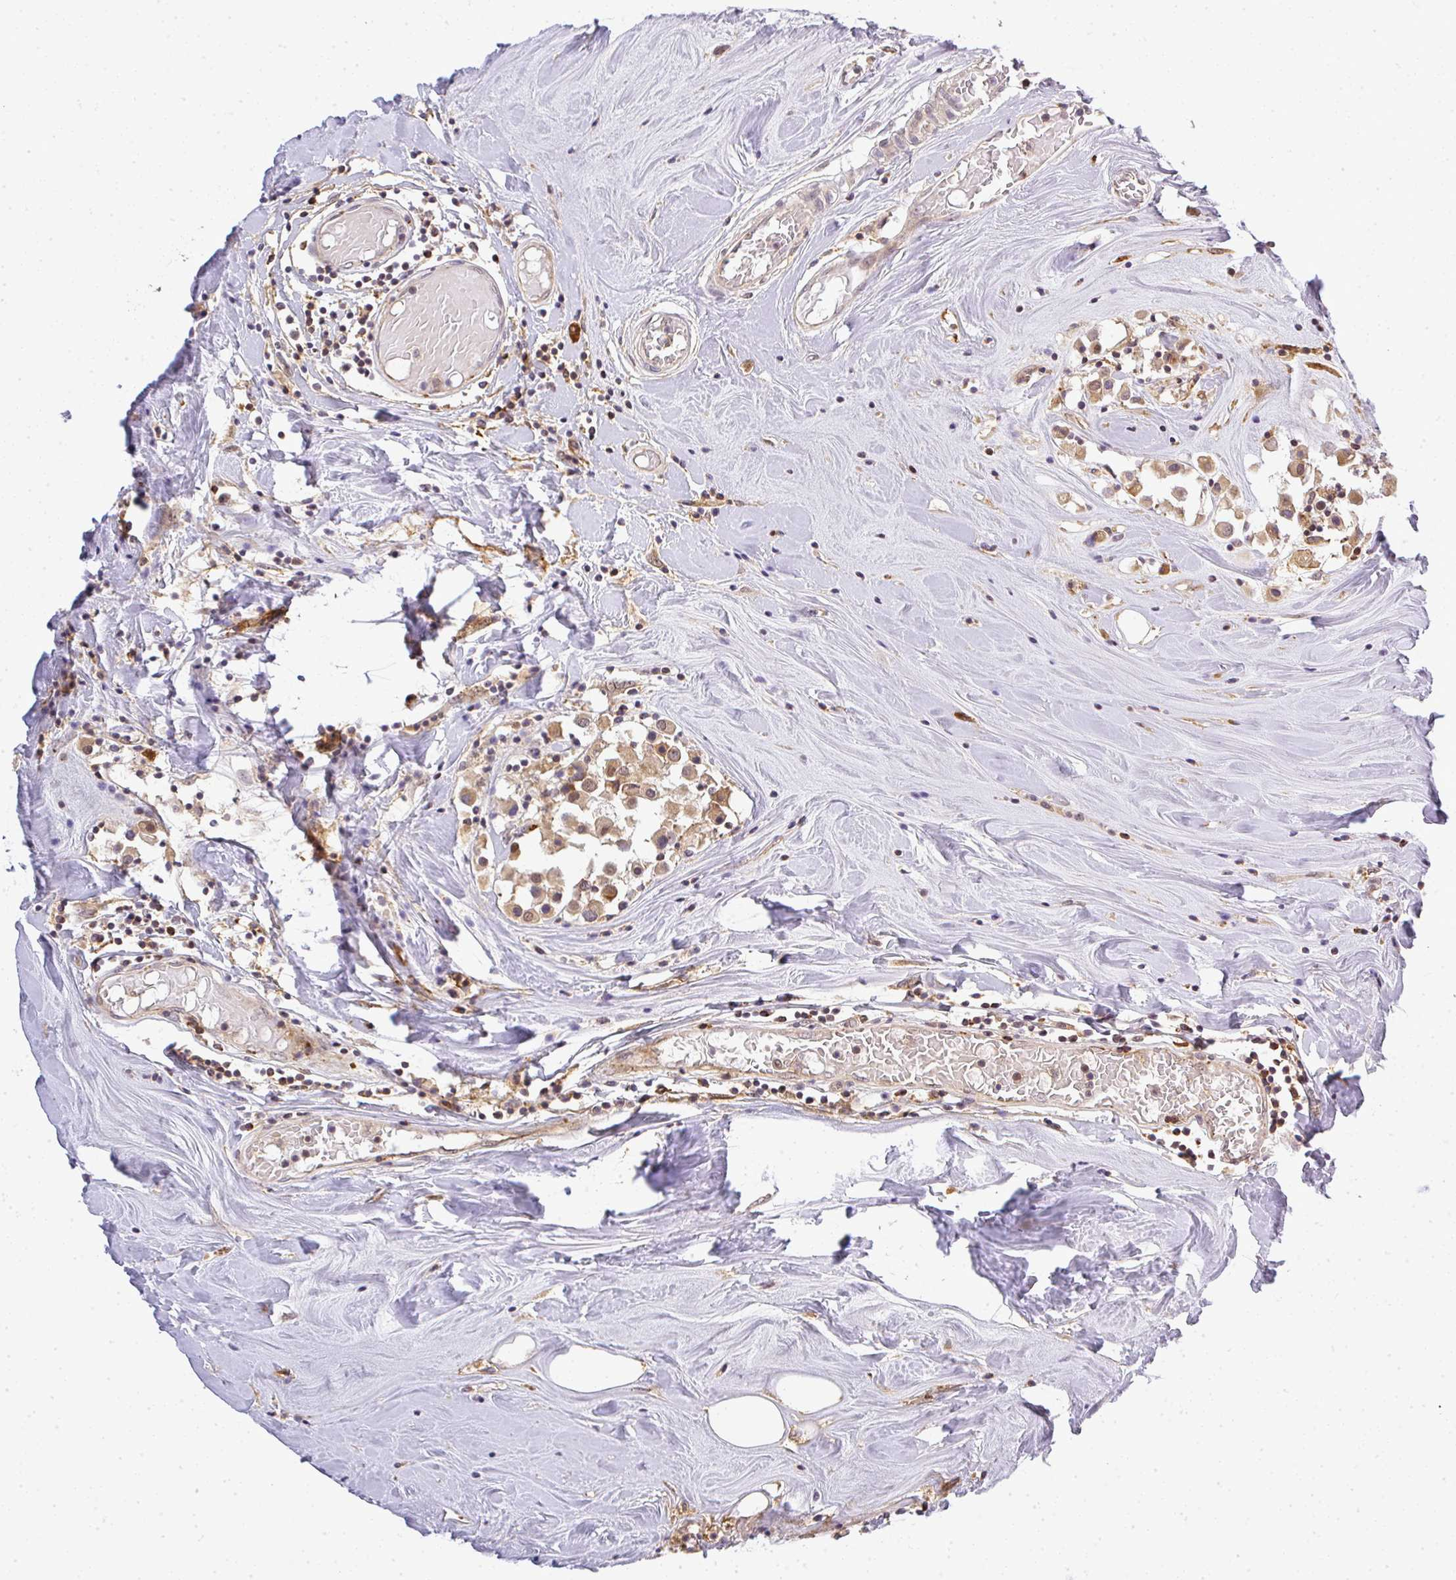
{"staining": {"intensity": "weak", "quantity": ">75%", "location": "cytoplasmic/membranous"}, "tissue": "breast cancer", "cell_type": "Tumor cells", "image_type": "cancer", "snomed": [{"axis": "morphology", "description": "Duct carcinoma"}, {"axis": "topography", "description": "Breast"}], "caption": "Brown immunohistochemical staining in breast intraductal carcinoma shows weak cytoplasmic/membranous expression in approximately >75% of tumor cells.", "gene": "FAM153A", "patient": {"sex": "female", "age": 61}}